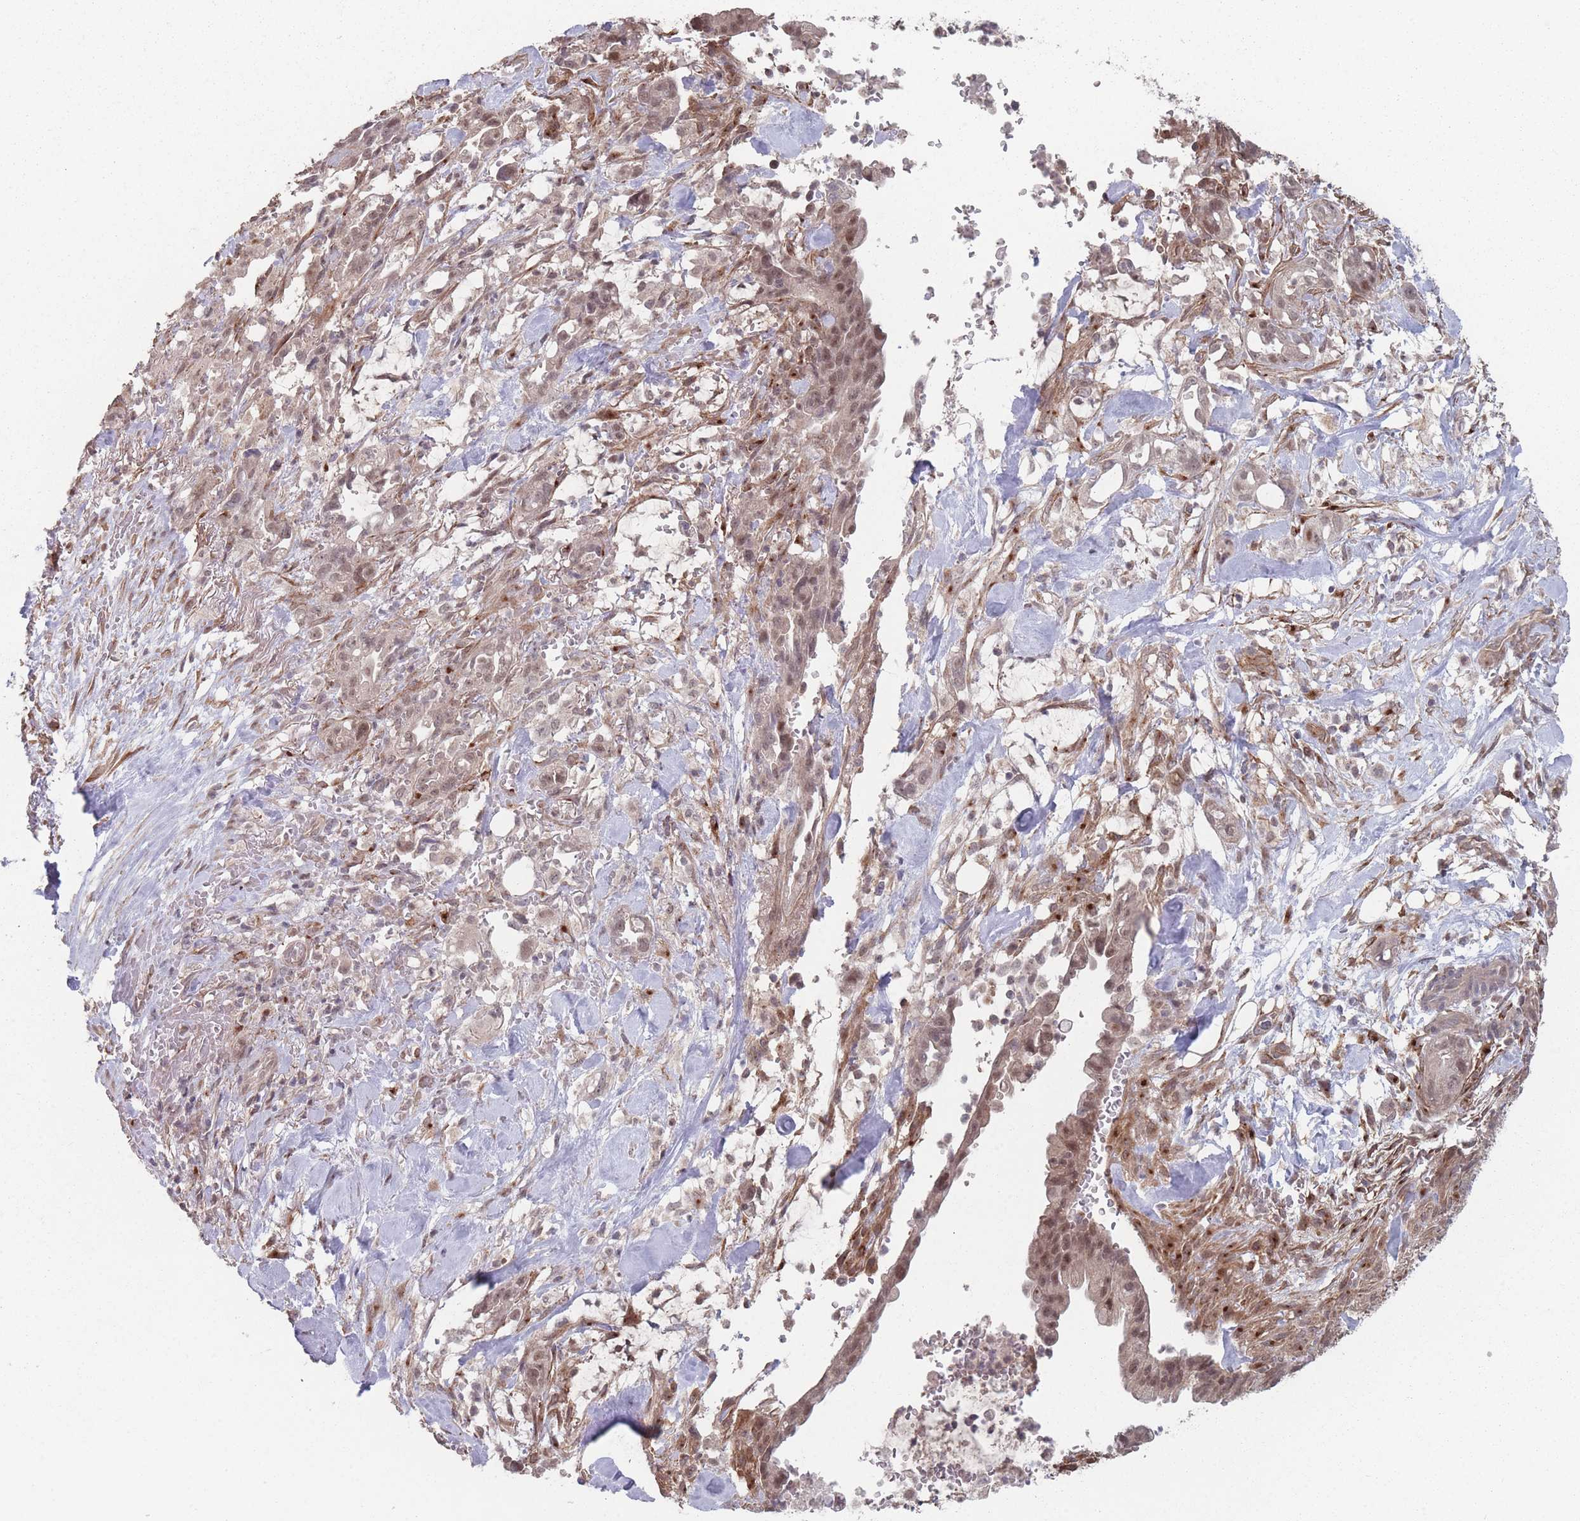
{"staining": {"intensity": "moderate", "quantity": ">75%", "location": "nuclear"}, "tissue": "pancreatic cancer", "cell_type": "Tumor cells", "image_type": "cancer", "snomed": [{"axis": "morphology", "description": "Adenocarcinoma, NOS"}, {"axis": "topography", "description": "Pancreas"}], "caption": "Immunohistochemical staining of human adenocarcinoma (pancreatic) exhibits moderate nuclear protein positivity in about >75% of tumor cells. (DAB (3,3'-diaminobenzidine) IHC with brightfield microscopy, high magnification).", "gene": "CNTRL", "patient": {"sex": "male", "age": 44}}